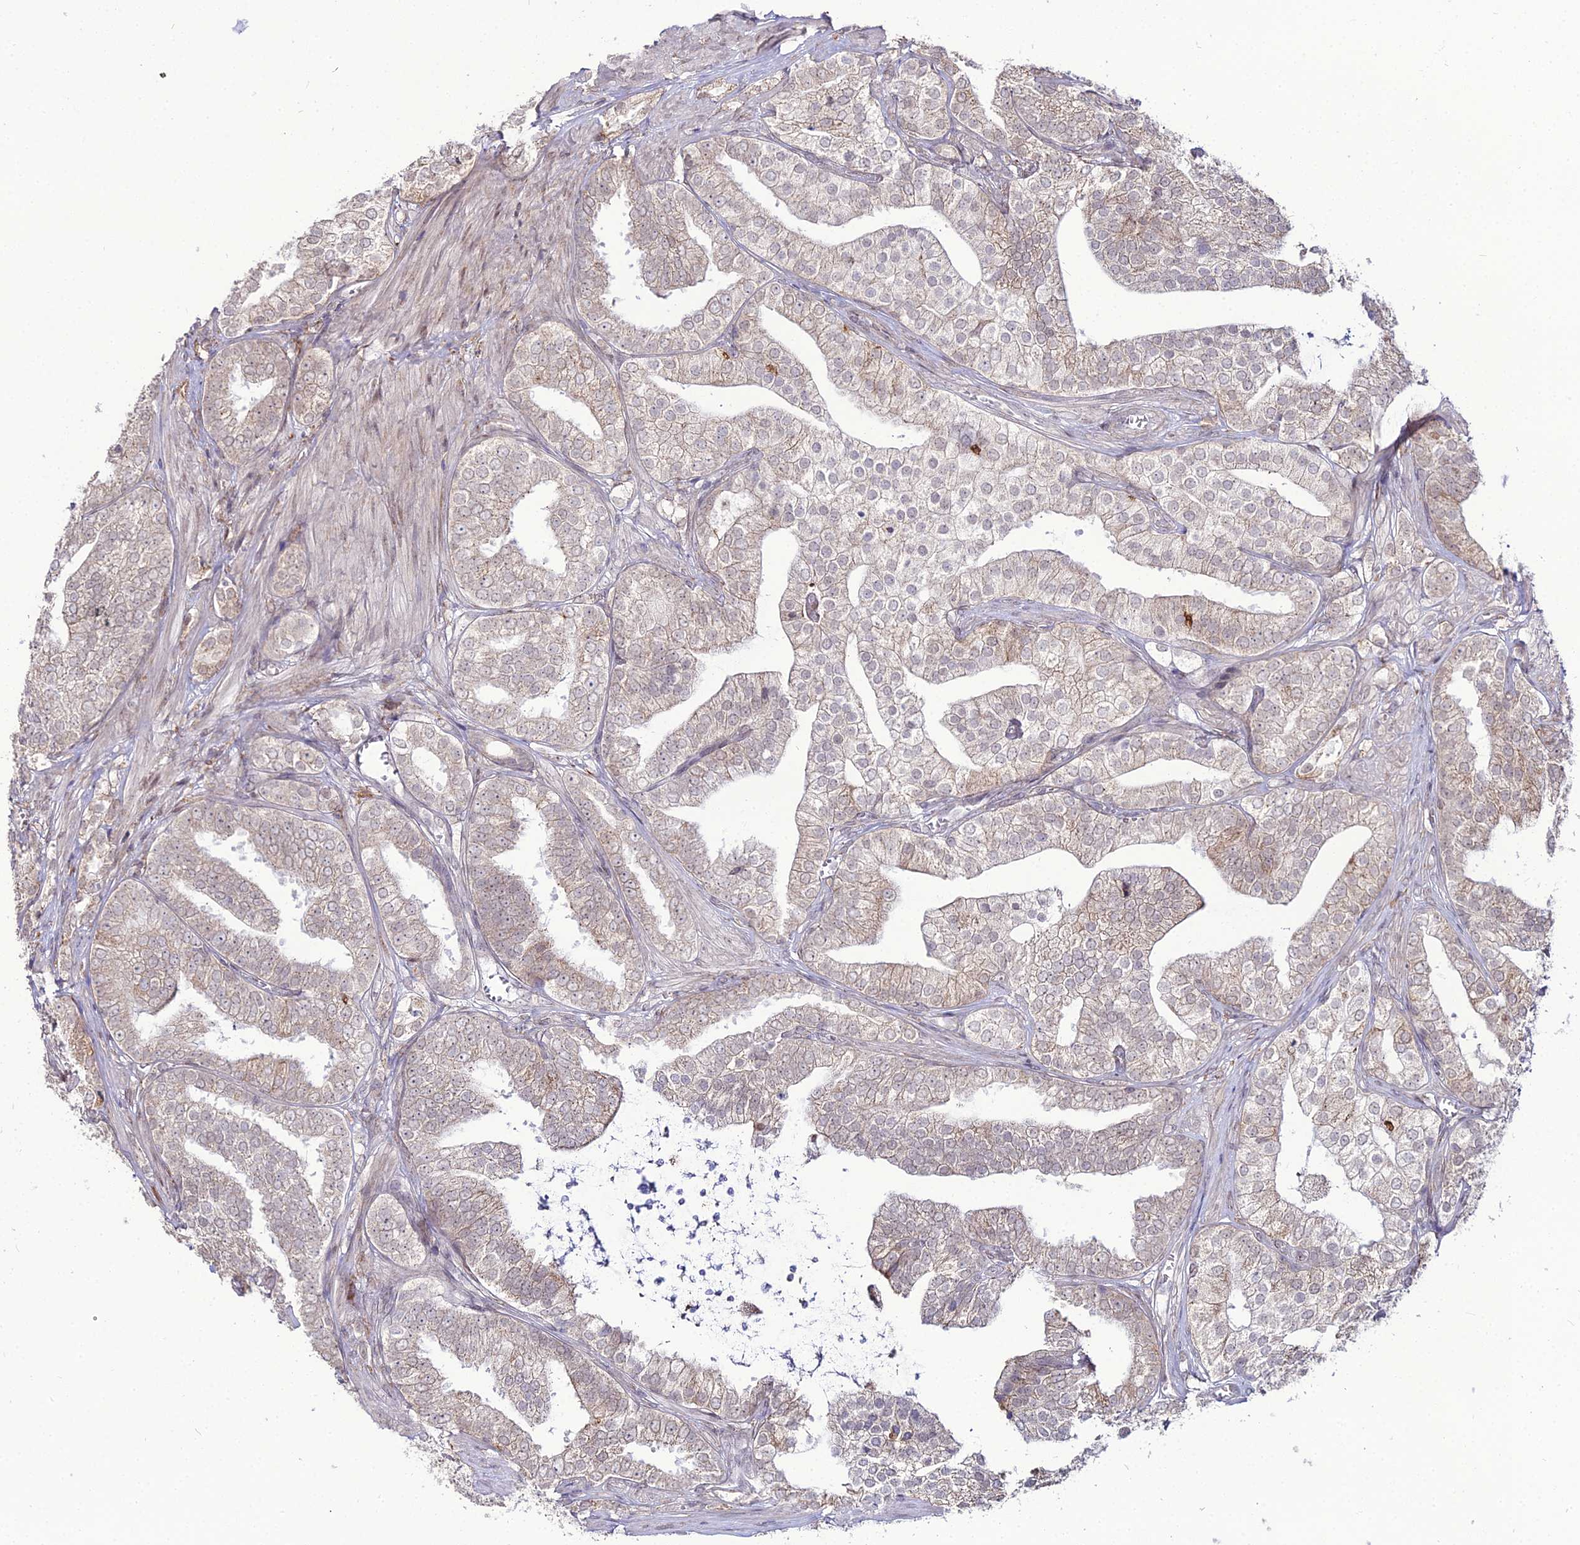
{"staining": {"intensity": "weak", "quantity": "<25%", "location": "cytoplasmic/membranous"}, "tissue": "prostate cancer", "cell_type": "Tumor cells", "image_type": "cancer", "snomed": [{"axis": "morphology", "description": "Adenocarcinoma, High grade"}, {"axis": "topography", "description": "Prostate"}], "caption": "Histopathology image shows no protein staining in tumor cells of adenocarcinoma (high-grade) (prostate) tissue.", "gene": "TROAP", "patient": {"sex": "male", "age": 50}}